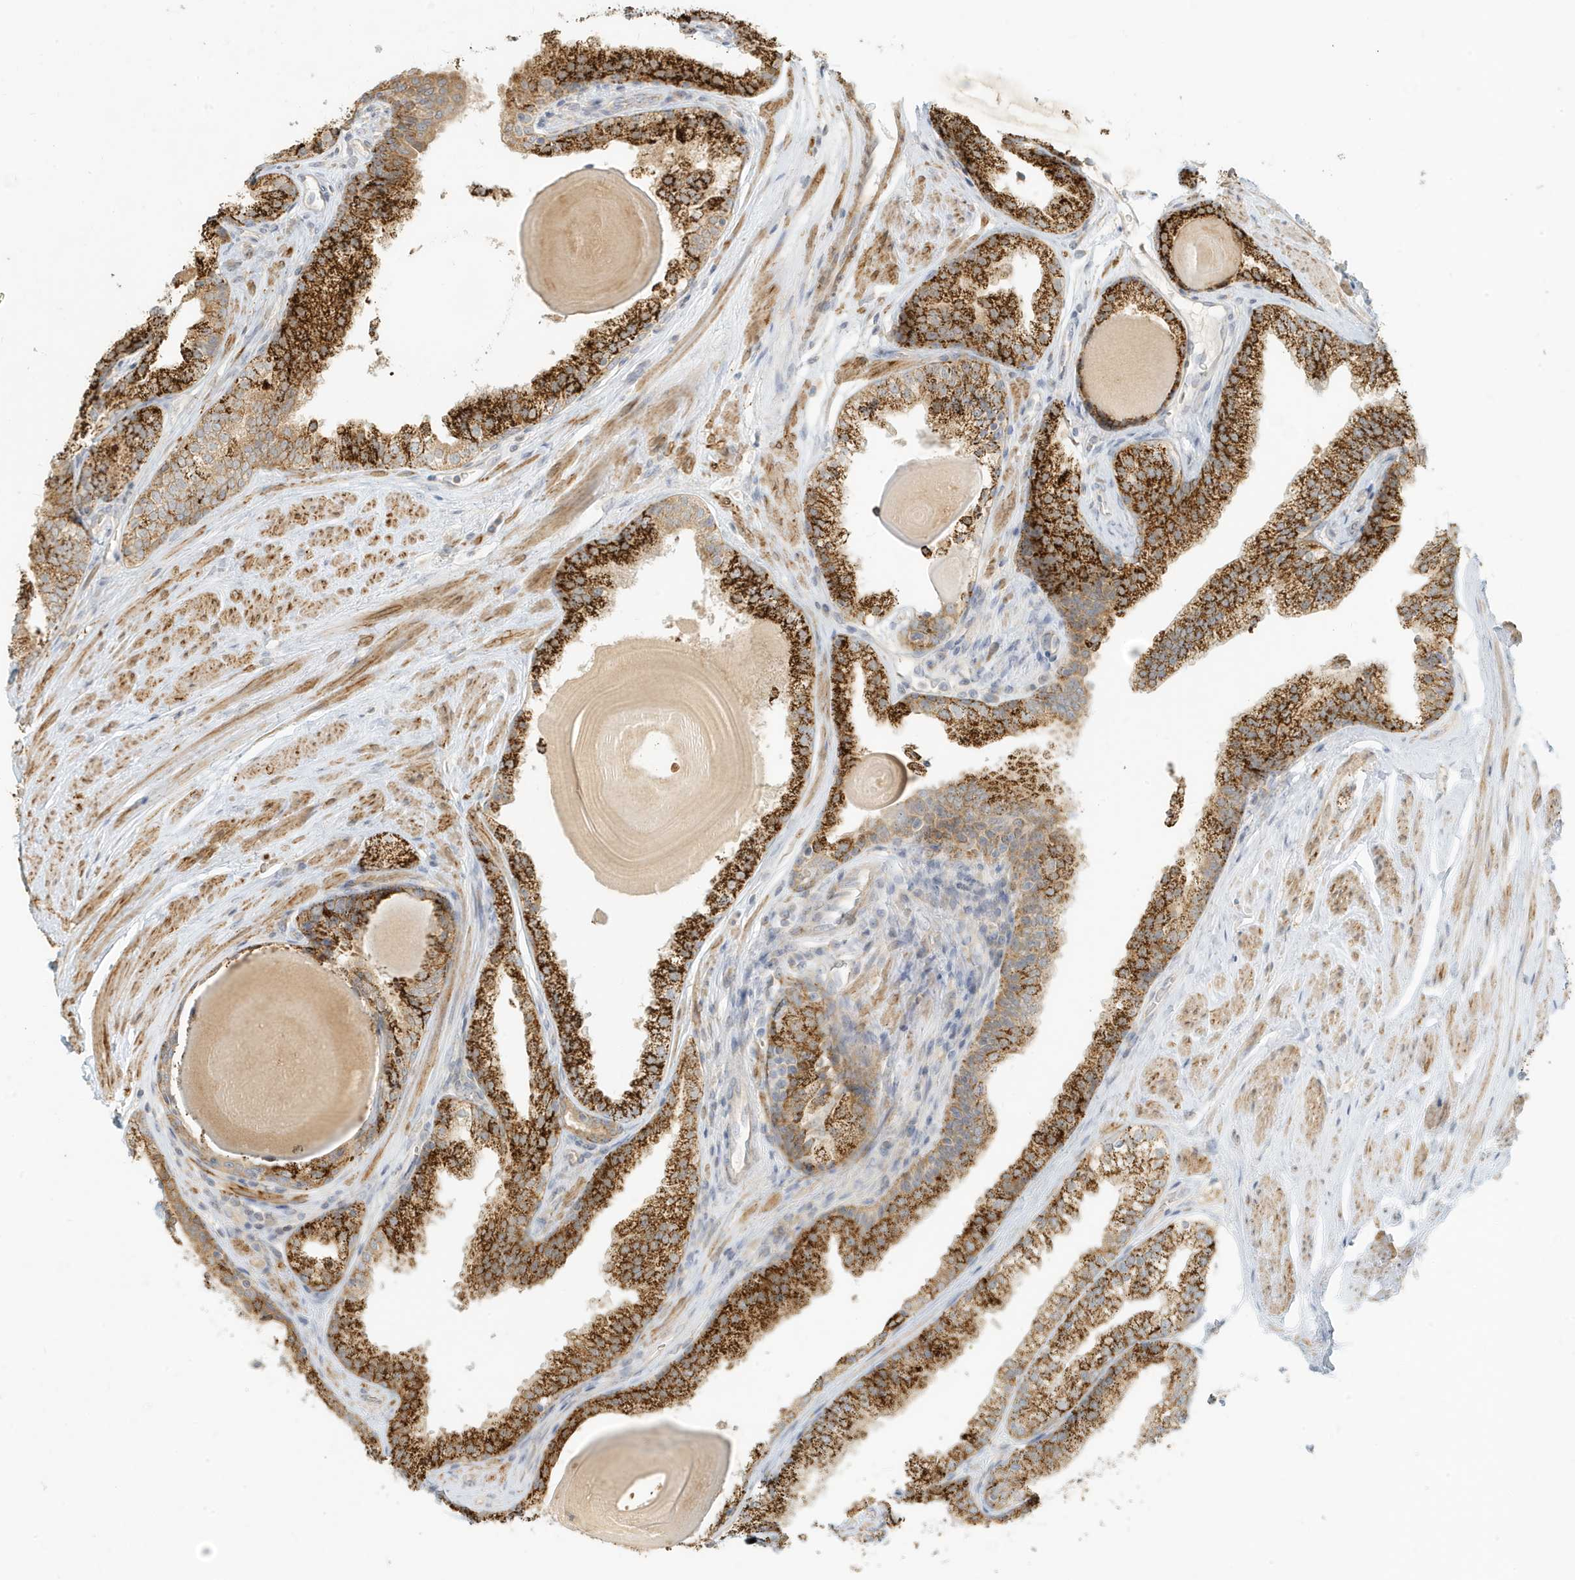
{"staining": {"intensity": "strong", "quantity": ">75%", "location": "cytoplasmic/membranous"}, "tissue": "prostate cancer", "cell_type": "Tumor cells", "image_type": "cancer", "snomed": [{"axis": "morphology", "description": "Adenocarcinoma, High grade"}, {"axis": "topography", "description": "Prostate"}], "caption": "Prostate high-grade adenocarcinoma stained for a protein (brown) displays strong cytoplasmic/membranous positive positivity in approximately >75% of tumor cells.", "gene": "MCOLN1", "patient": {"sex": "male", "age": 63}}